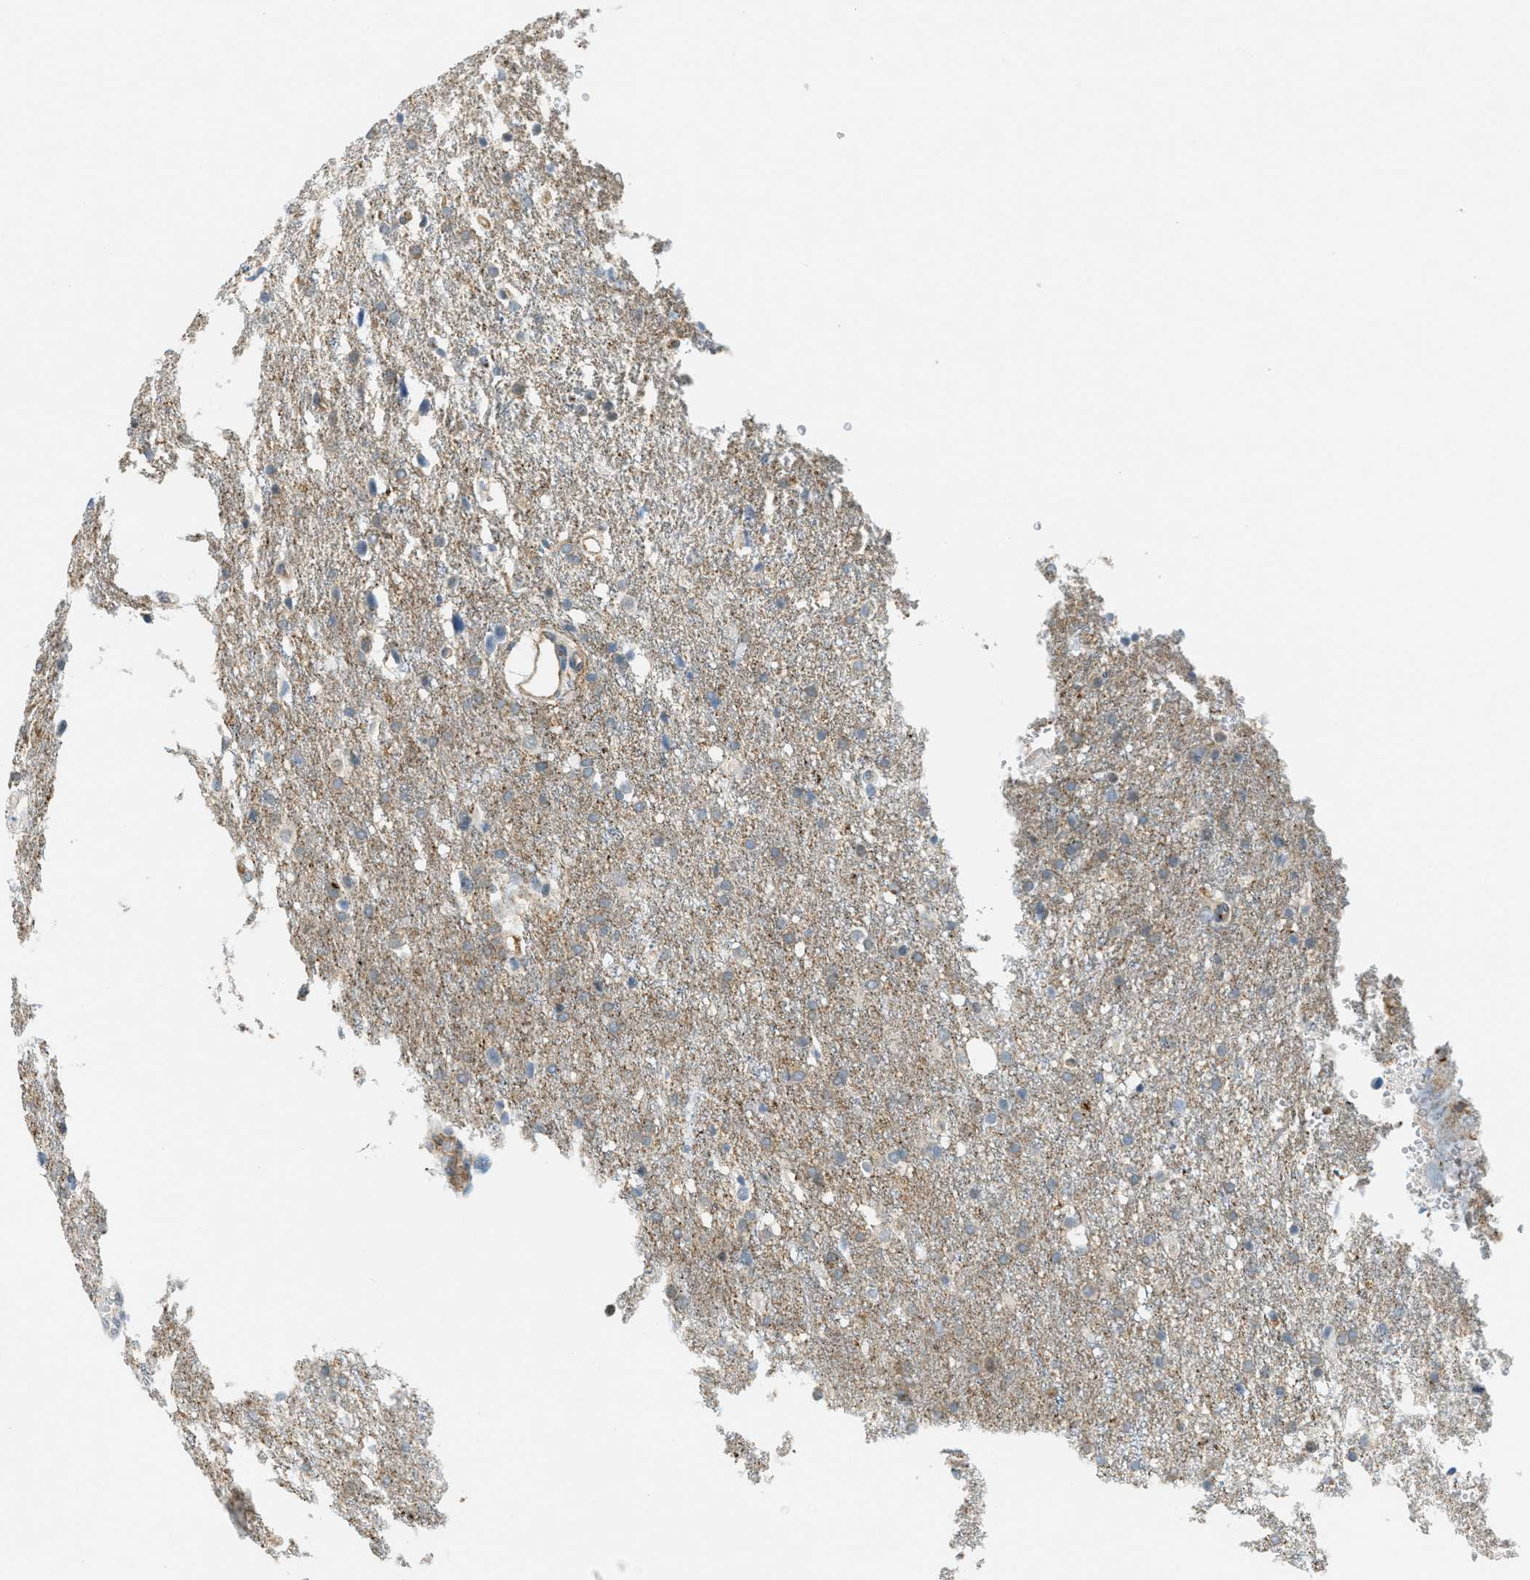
{"staining": {"intensity": "weak", "quantity": ">75%", "location": "cytoplasmic/membranous"}, "tissue": "glioma", "cell_type": "Tumor cells", "image_type": "cancer", "snomed": [{"axis": "morphology", "description": "Glioma, malignant, High grade"}, {"axis": "topography", "description": "Brain"}], "caption": "Immunohistochemistry (IHC) of human high-grade glioma (malignant) demonstrates low levels of weak cytoplasmic/membranous expression in about >75% of tumor cells. (DAB (3,3'-diaminobenzidine) IHC with brightfield microscopy, high magnification).", "gene": "FYN", "patient": {"sex": "female", "age": 58}}